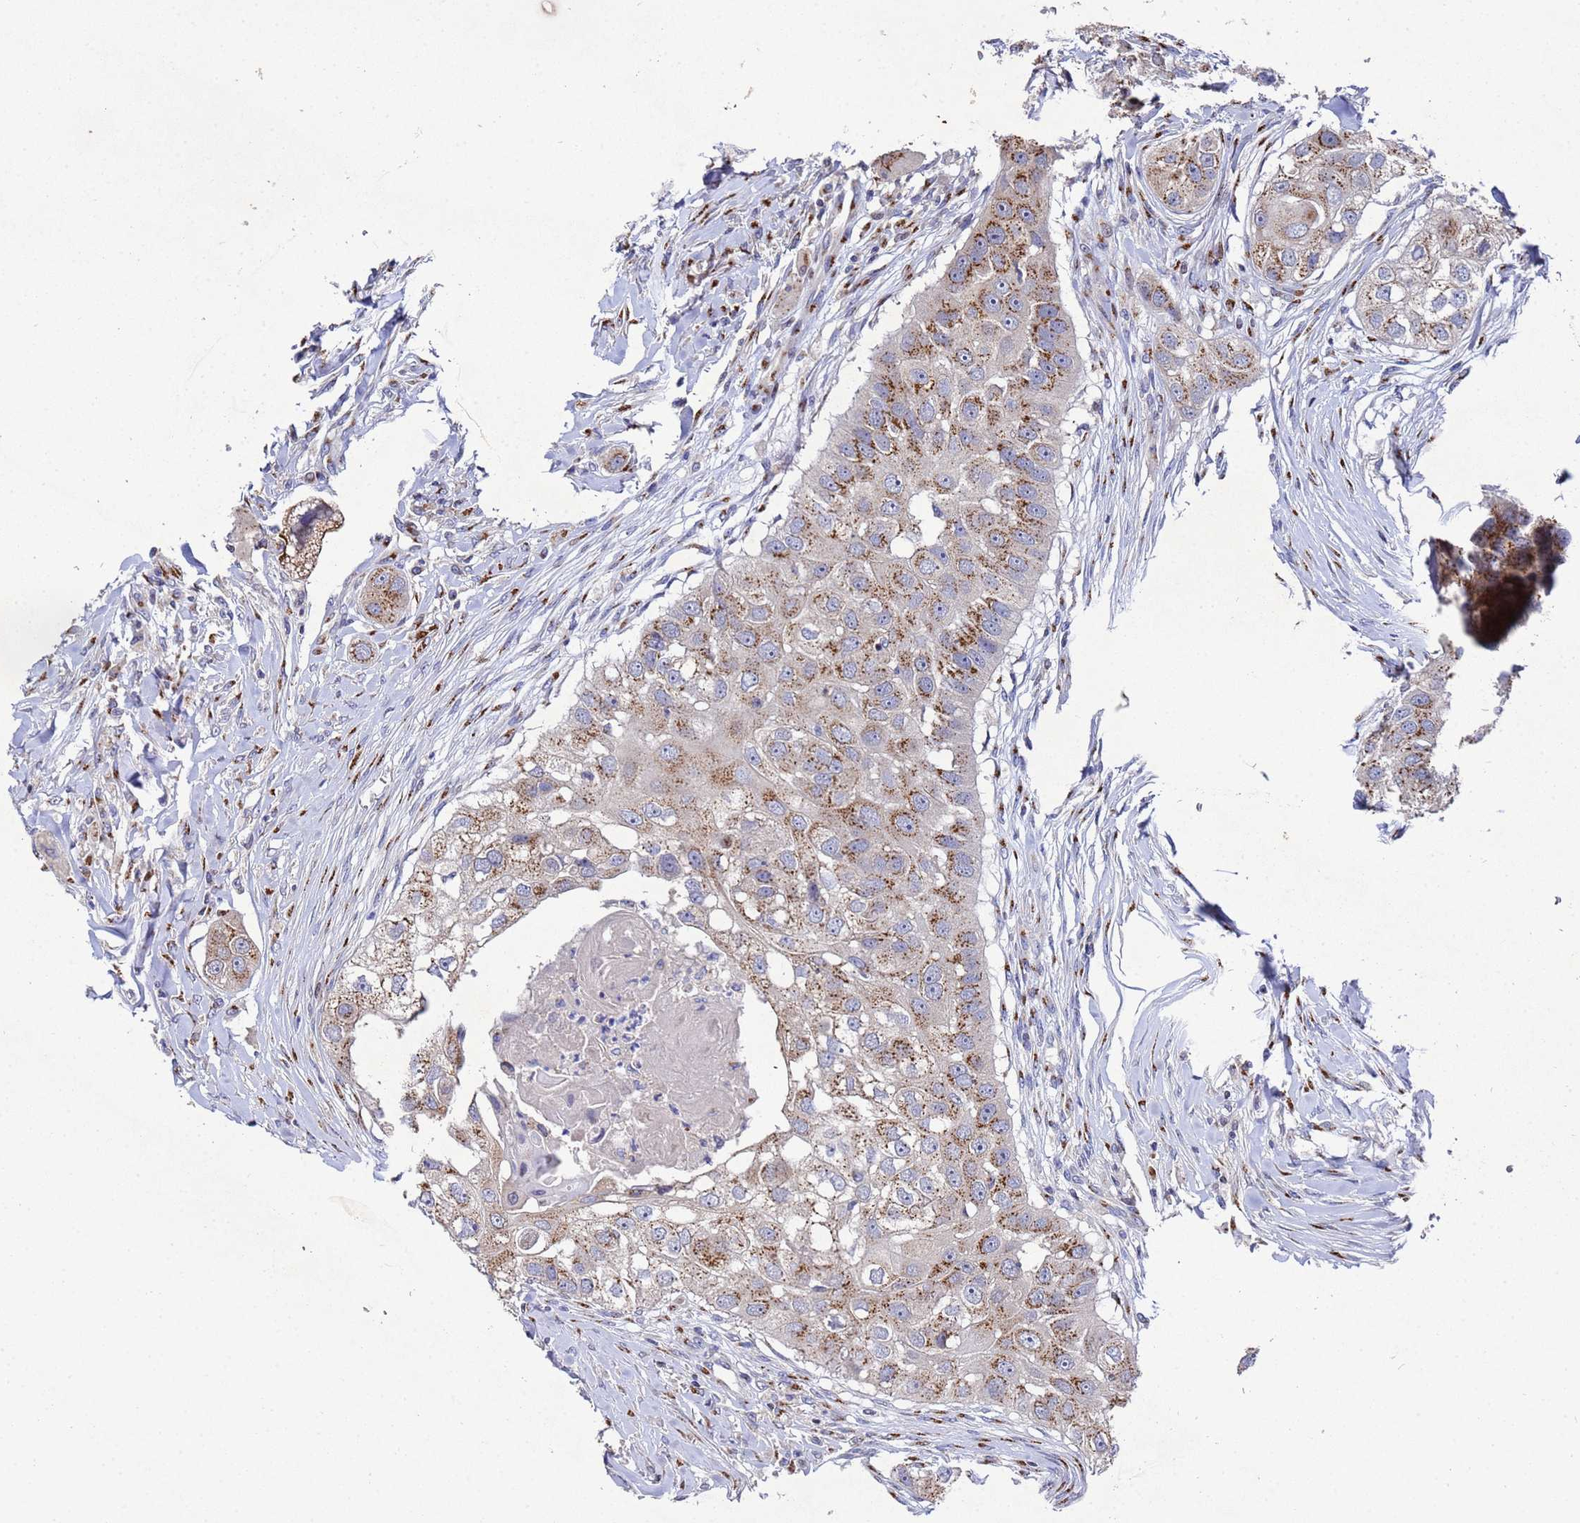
{"staining": {"intensity": "moderate", "quantity": ">75%", "location": "cytoplasmic/membranous"}, "tissue": "head and neck cancer", "cell_type": "Tumor cells", "image_type": "cancer", "snomed": [{"axis": "morphology", "description": "Normal tissue, NOS"}, {"axis": "morphology", "description": "Squamous cell carcinoma, NOS"}, {"axis": "topography", "description": "Skeletal muscle"}, {"axis": "topography", "description": "Head-Neck"}], "caption": "Human head and neck cancer (squamous cell carcinoma) stained with a brown dye reveals moderate cytoplasmic/membranous positive expression in about >75% of tumor cells.", "gene": "NSUN6", "patient": {"sex": "male", "age": 51}}